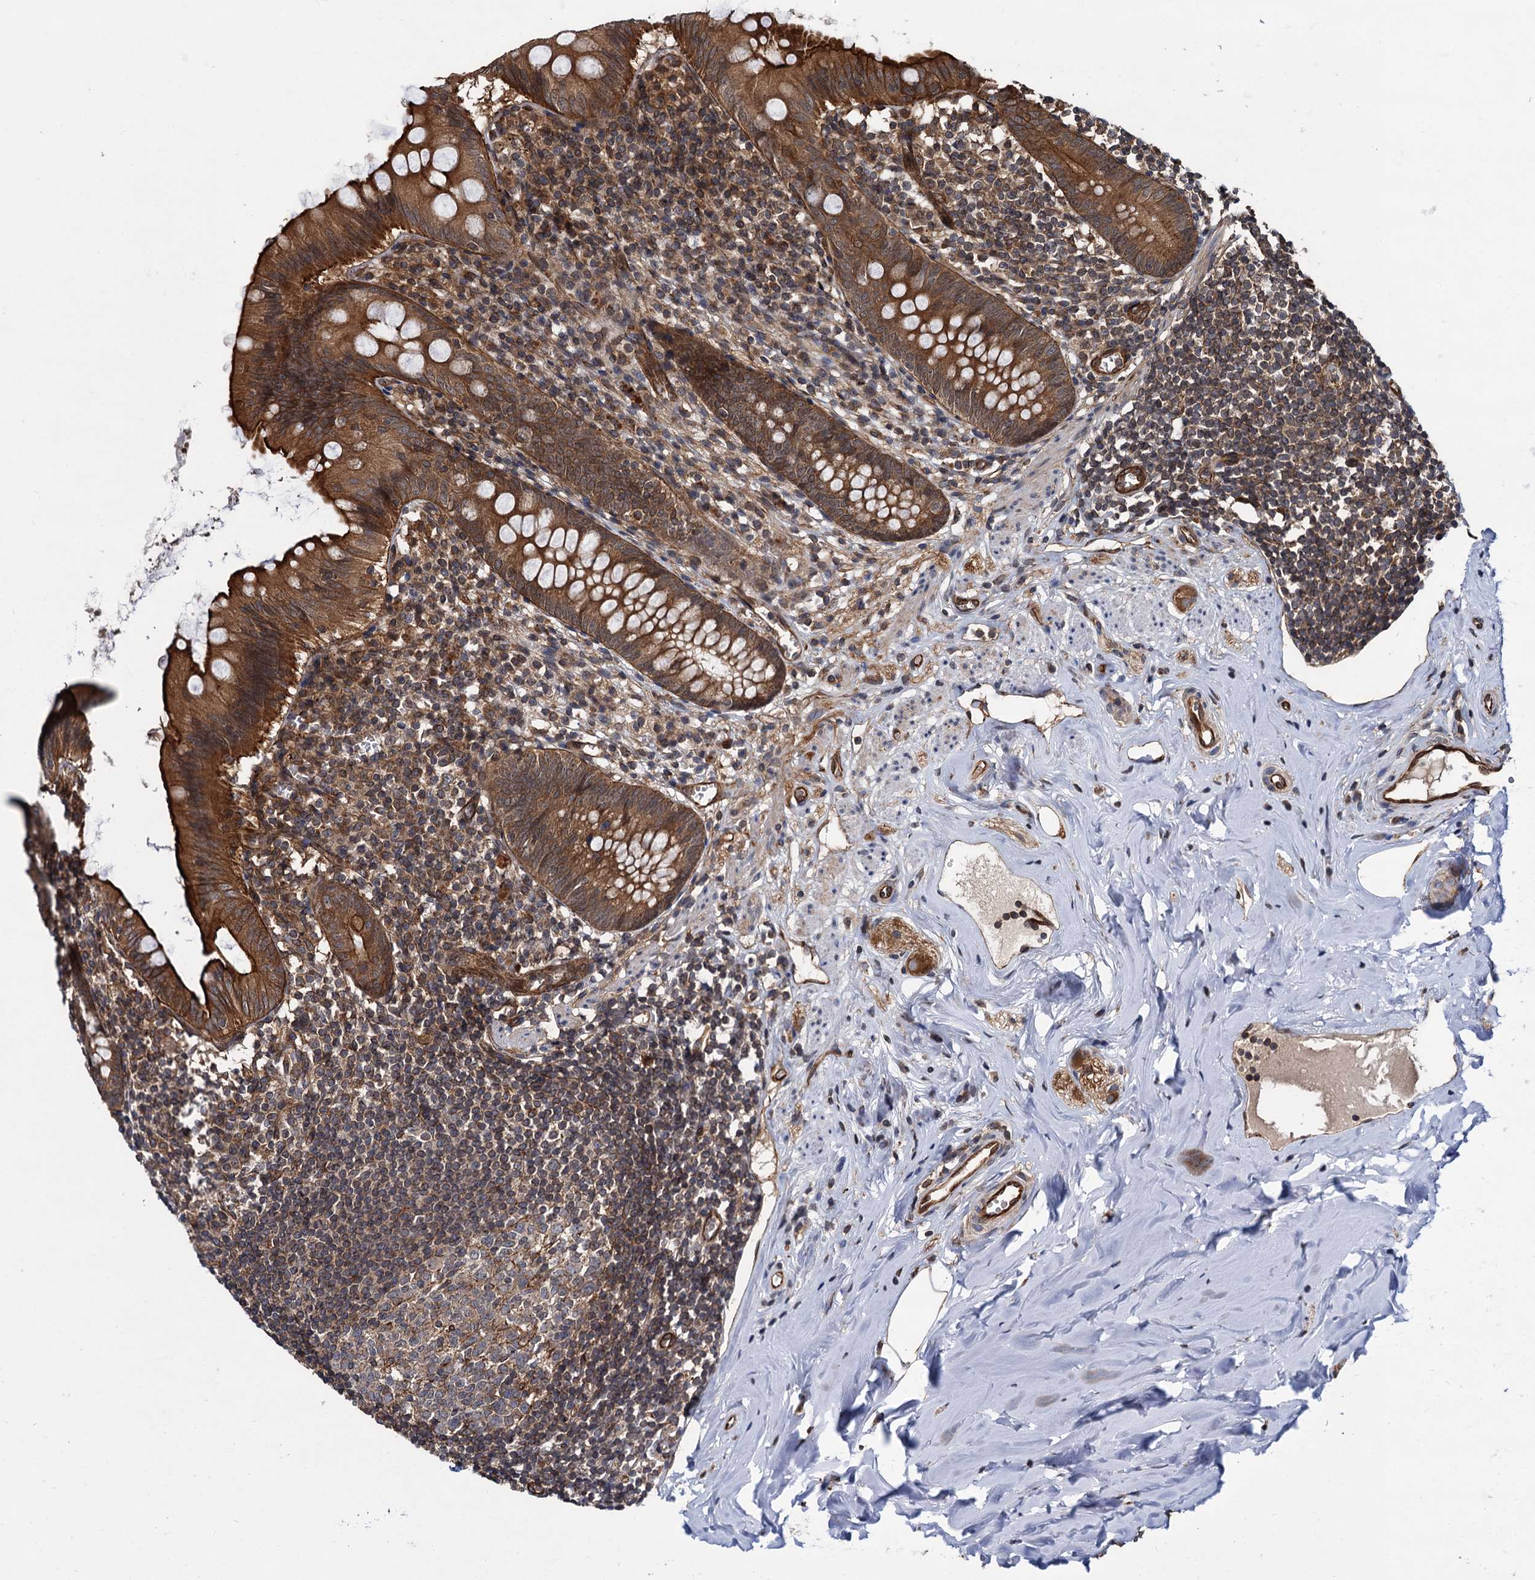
{"staining": {"intensity": "strong", "quantity": ">75%", "location": "cytoplasmic/membranous"}, "tissue": "appendix", "cell_type": "Glandular cells", "image_type": "normal", "snomed": [{"axis": "morphology", "description": "Normal tissue, NOS"}, {"axis": "topography", "description": "Appendix"}], "caption": "A high amount of strong cytoplasmic/membranous positivity is seen in approximately >75% of glandular cells in normal appendix.", "gene": "ZFYVE19", "patient": {"sex": "female", "age": 51}}